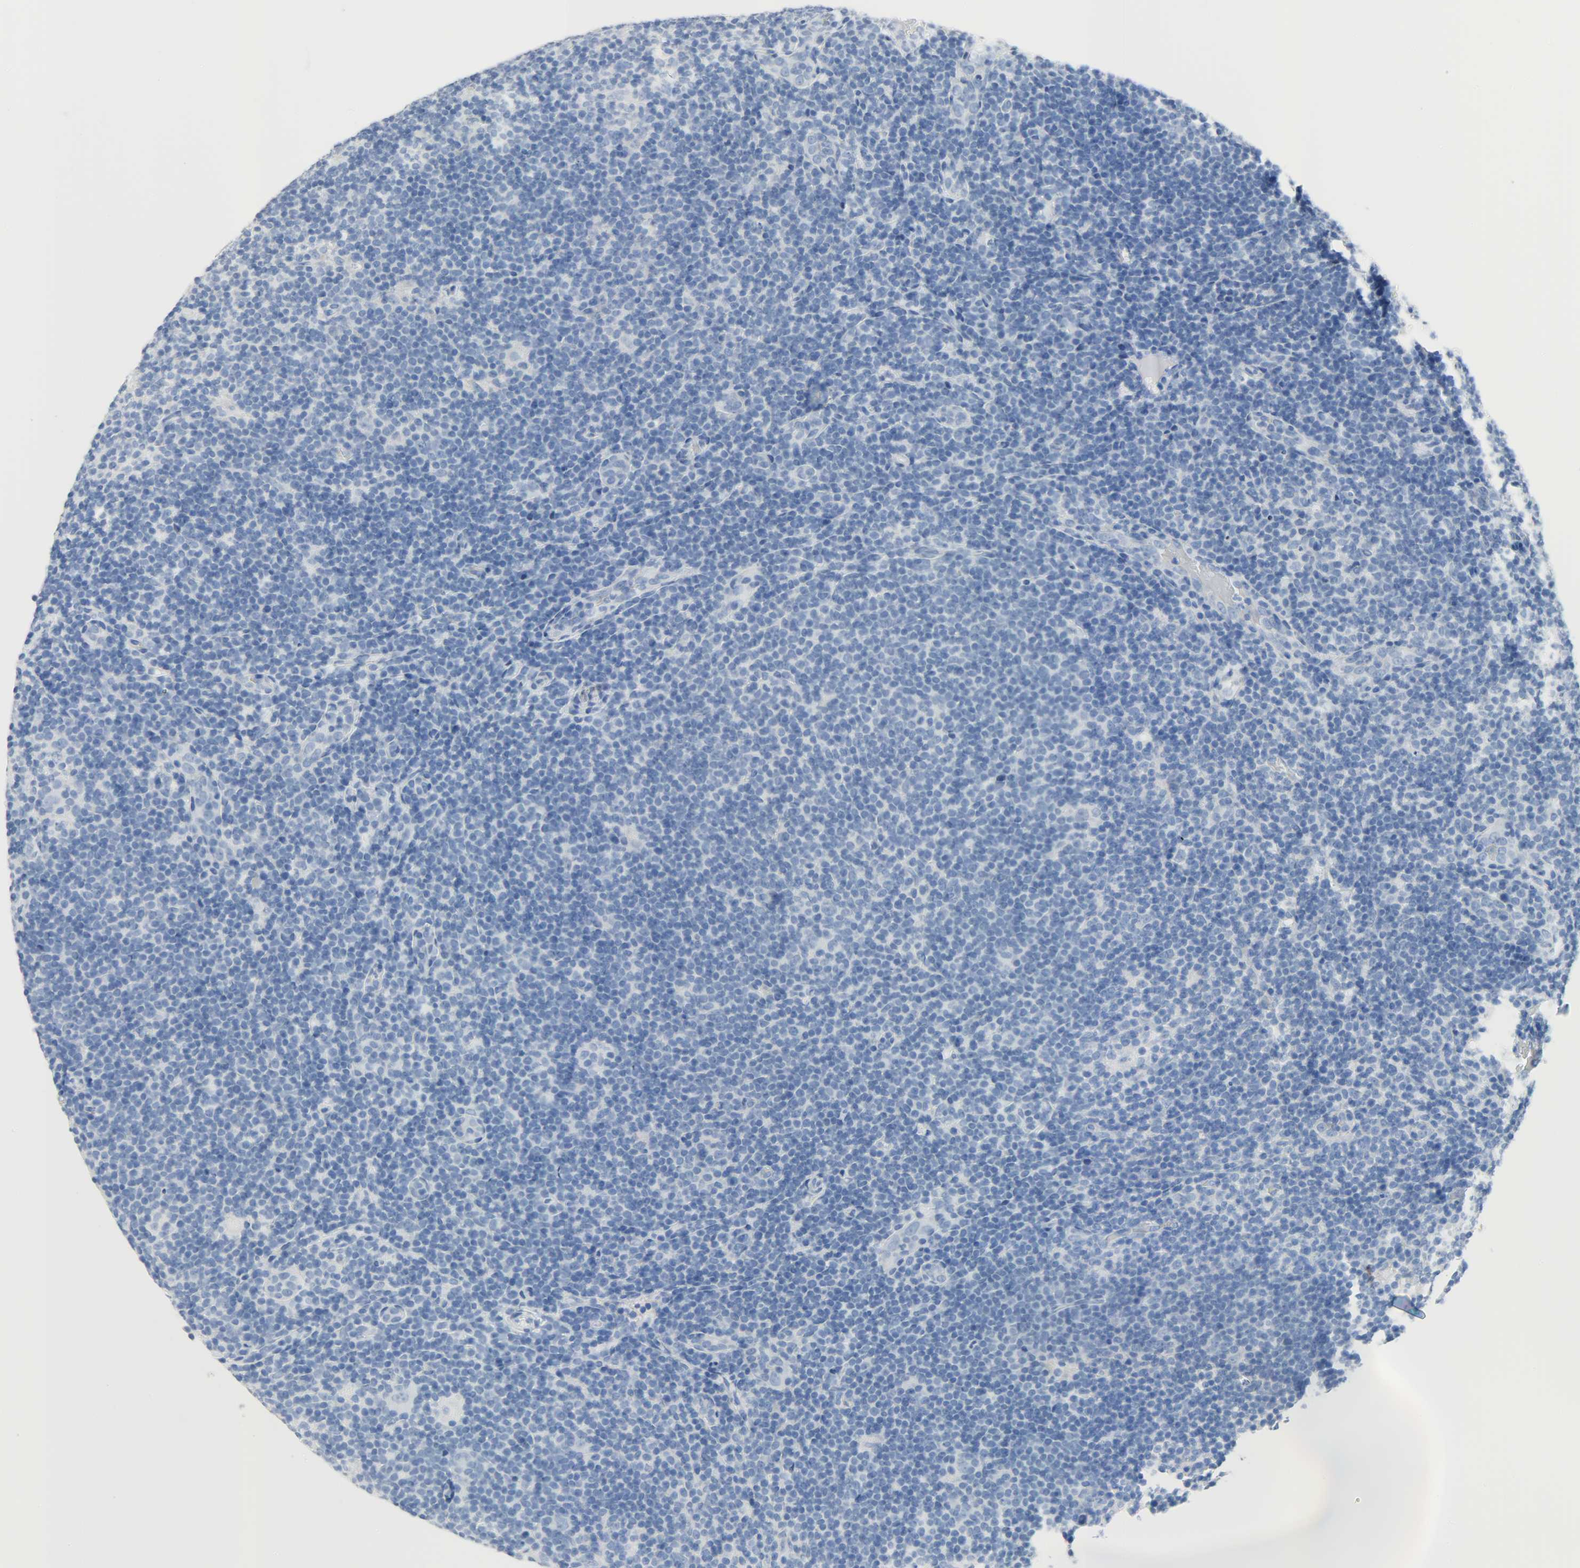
{"staining": {"intensity": "negative", "quantity": "none", "location": "none"}, "tissue": "lymphoma", "cell_type": "Tumor cells", "image_type": "cancer", "snomed": [{"axis": "morphology", "description": "Hodgkin's disease, NOS"}, {"axis": "topography", "description": "Lymph node"}], "caption": "High power microscopy histopathology image of an immunohistochemistry photomicrograph of lymphoma, revealing no significant positivity in tumor cells.", "gene": "CA3", "patient": {"sex": "female", "age": 57}}